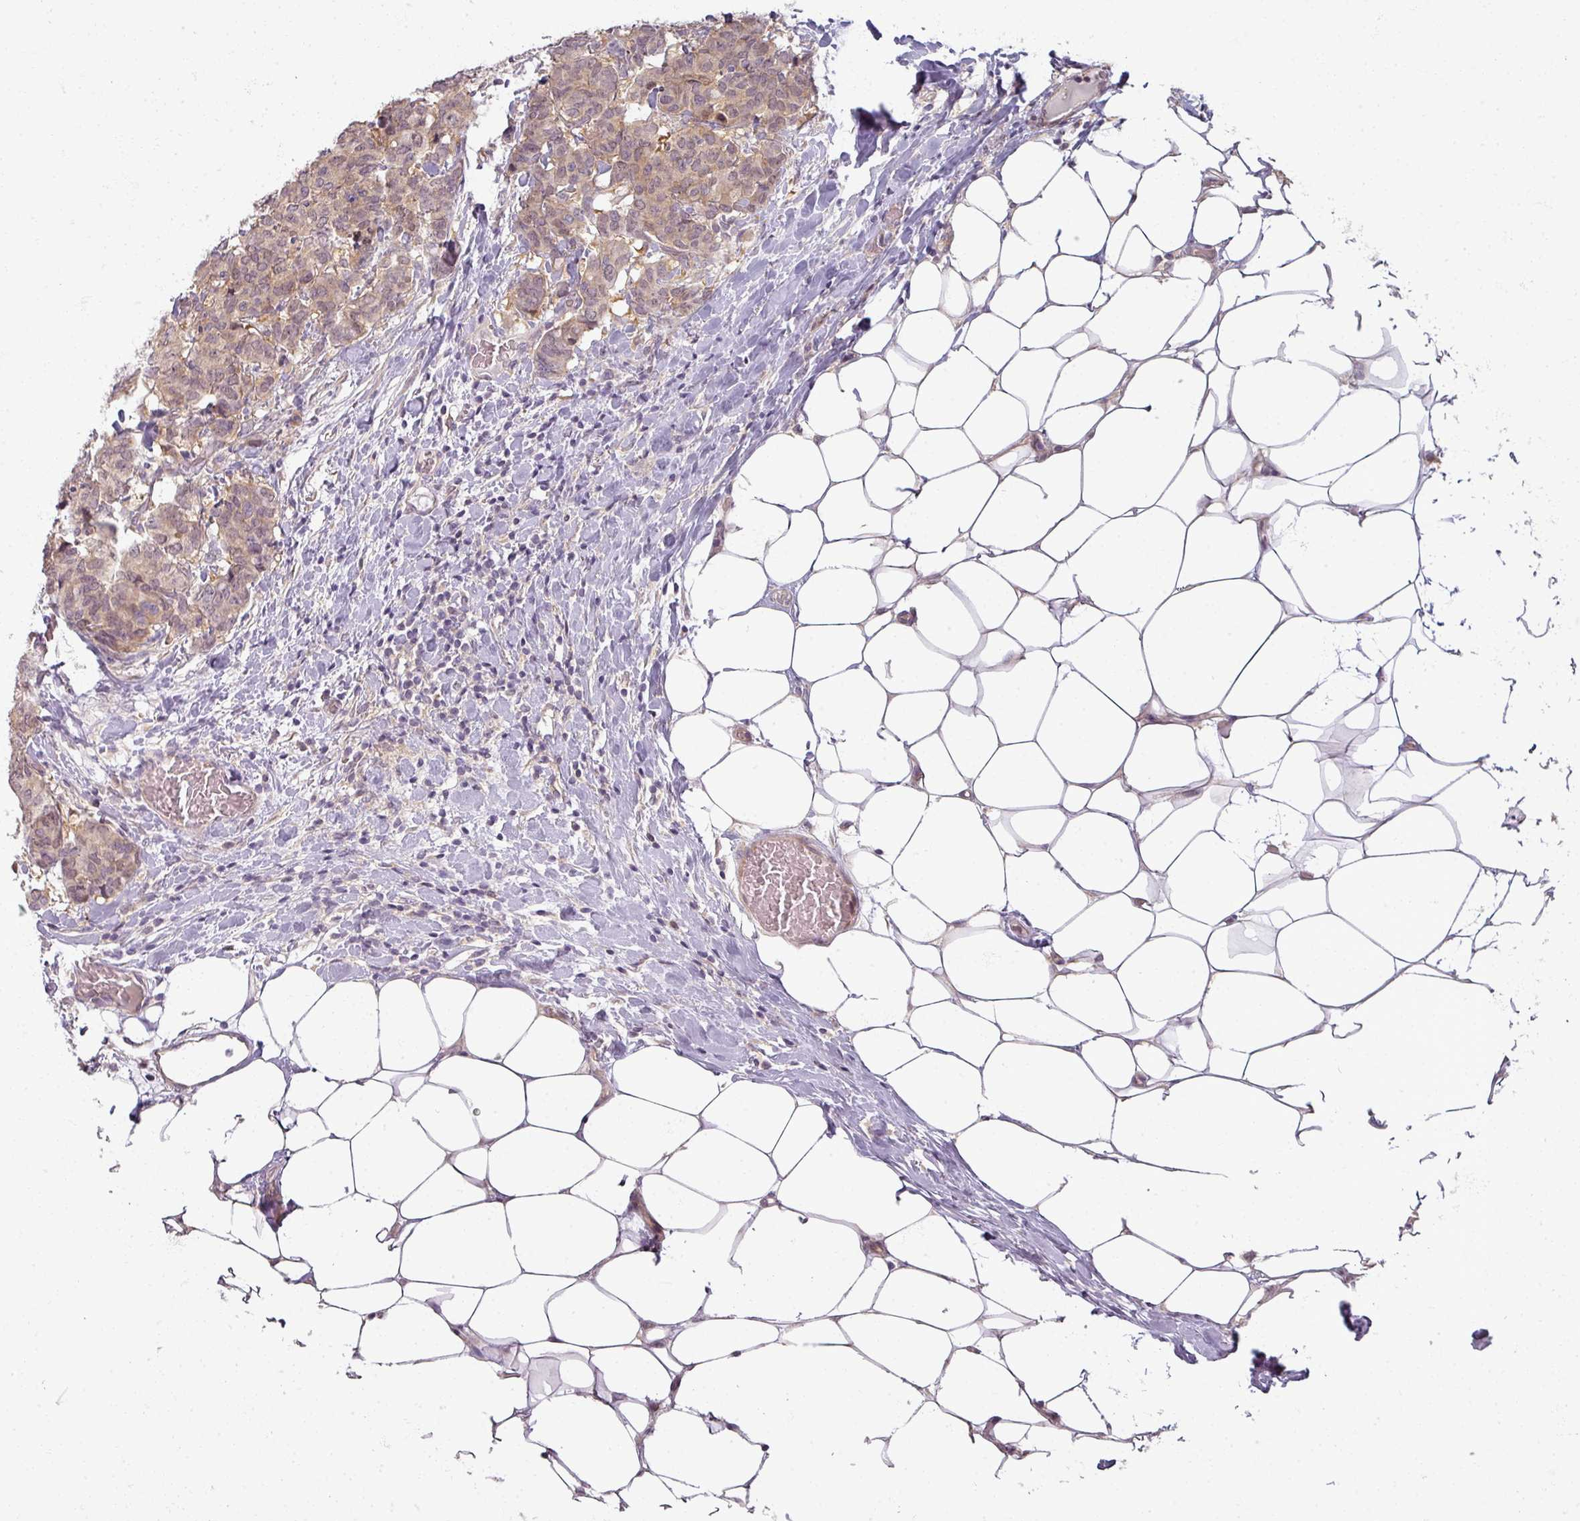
{"staining": {"intensity": "weak", "quantity": "25%-75%", "location": "cytoplasmic/membranous,nuclear"}, "tissue": "breast cancer", "cell_type": "Tumor cells", "image_type": "cancer", "snomed": [{"axis": "morphology", "description": "Duct carcinoma"}, {"axis": "topography", "description": "Breast"}], "caption": "Immunohistochemical staining of breast infiltrating ductal carcinoma shows low levels of weak cytoplasmic/membranous and nuclear staining in approximately 25%-75% of tumor cells.", "gene": "MYMK", "patient": {"sex": "female", "age": 75}}